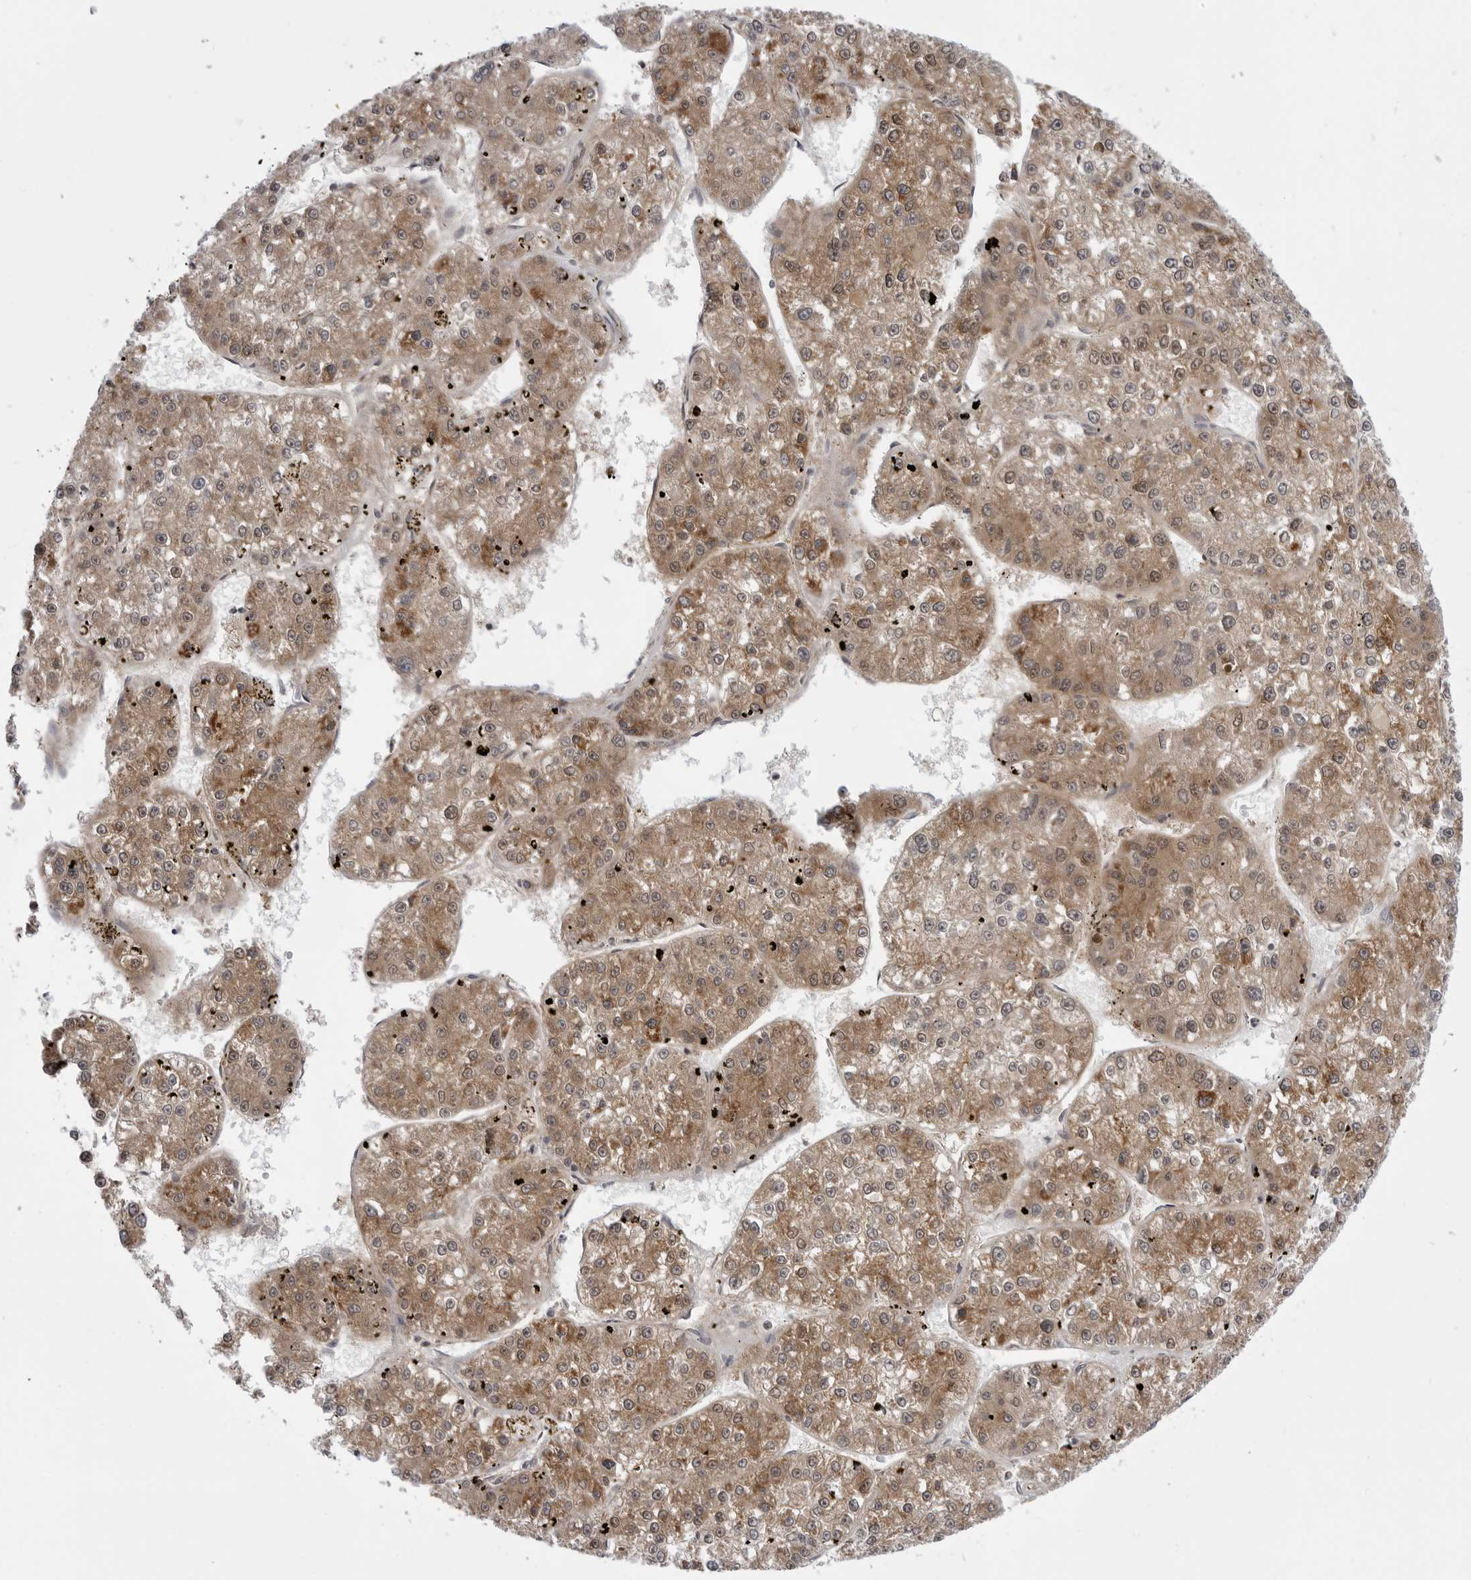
{"staining": {"intensity": "moderate", "quantity": ">75%", "location": "cytoplasmic/membranous"}, "tissue": "liver cancer", "cell_type": "Tumor cells", "image_type": "cancer", "snomed": [{"axis": "morphology", "description": "Carcinoma, Hepatocellular, NOS"}, {"axis": "topography", "description": "Liver"}], "caption": "Liver cancer (hepatocellular carcinoma) stained for a protein reveals moderate cytoplasmic/membranous positivity in tumor cells. (DAB (3,3'-diaminobenzidine) IHC with brightfield microscopy, high magnification).", "gene": "FH", "patient": {"sex": "female", "age": 73}}